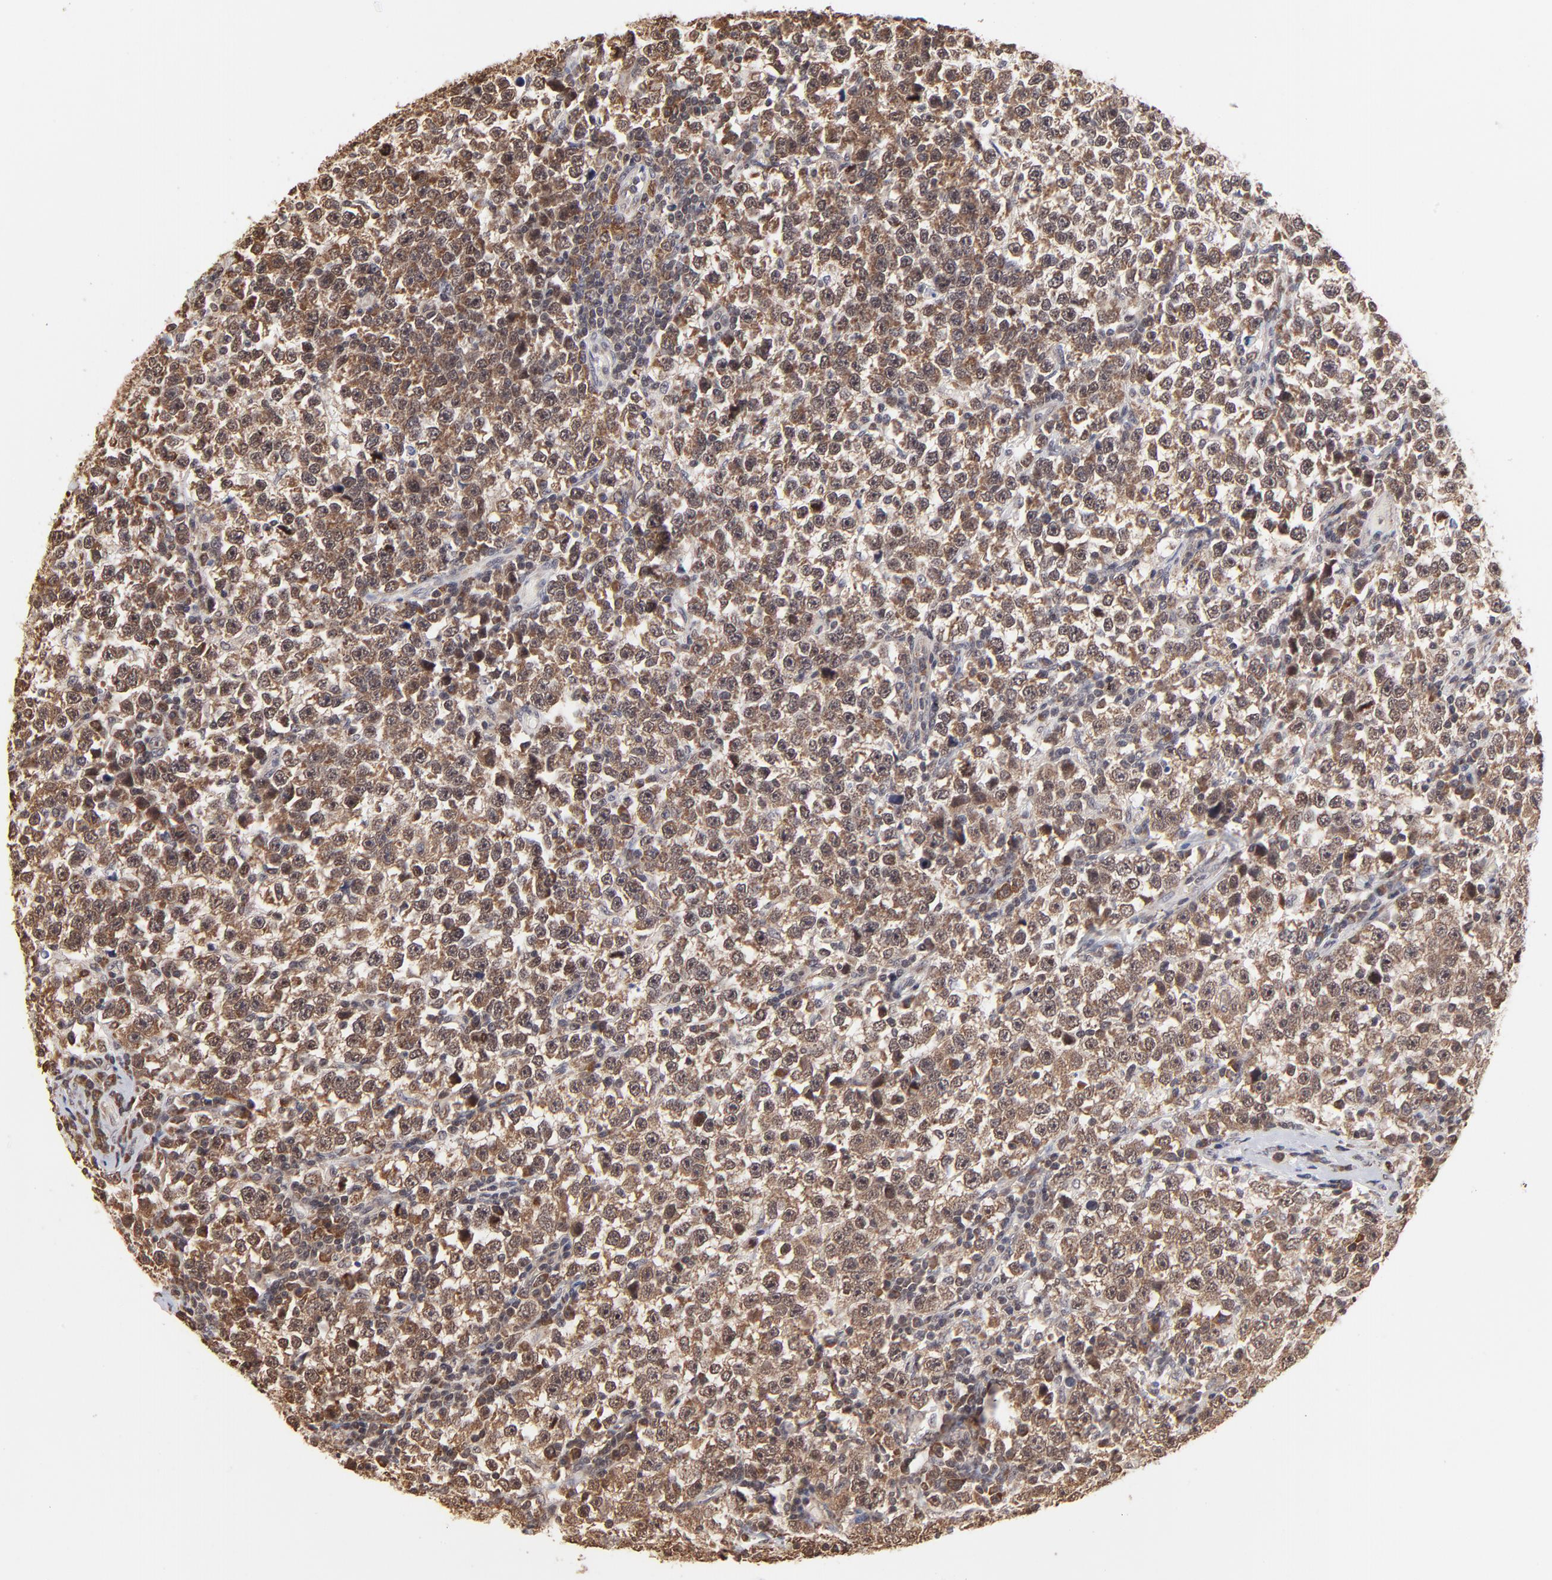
{"staining": {"intensity": "moderate", "quantity": ">75%", "location": "cytoplasmic/membranous"}, "tissue": "testis cancer", "cell_type": "Tumor cells", "image_type": "cancer", "snomed": [{"axis": "morphology", "description": "Seminoma, NOS"}, {"axis": "topography", "description": "Testis"}], "caption": "Testis cancer was stained to show a protein in brown. There is medium levels of moderate cytoplasmic/membranous positivity in approximately >75% of tumor cells.", "gene": "BRPF1", "patient": {"sex": "male", "age": 43}}